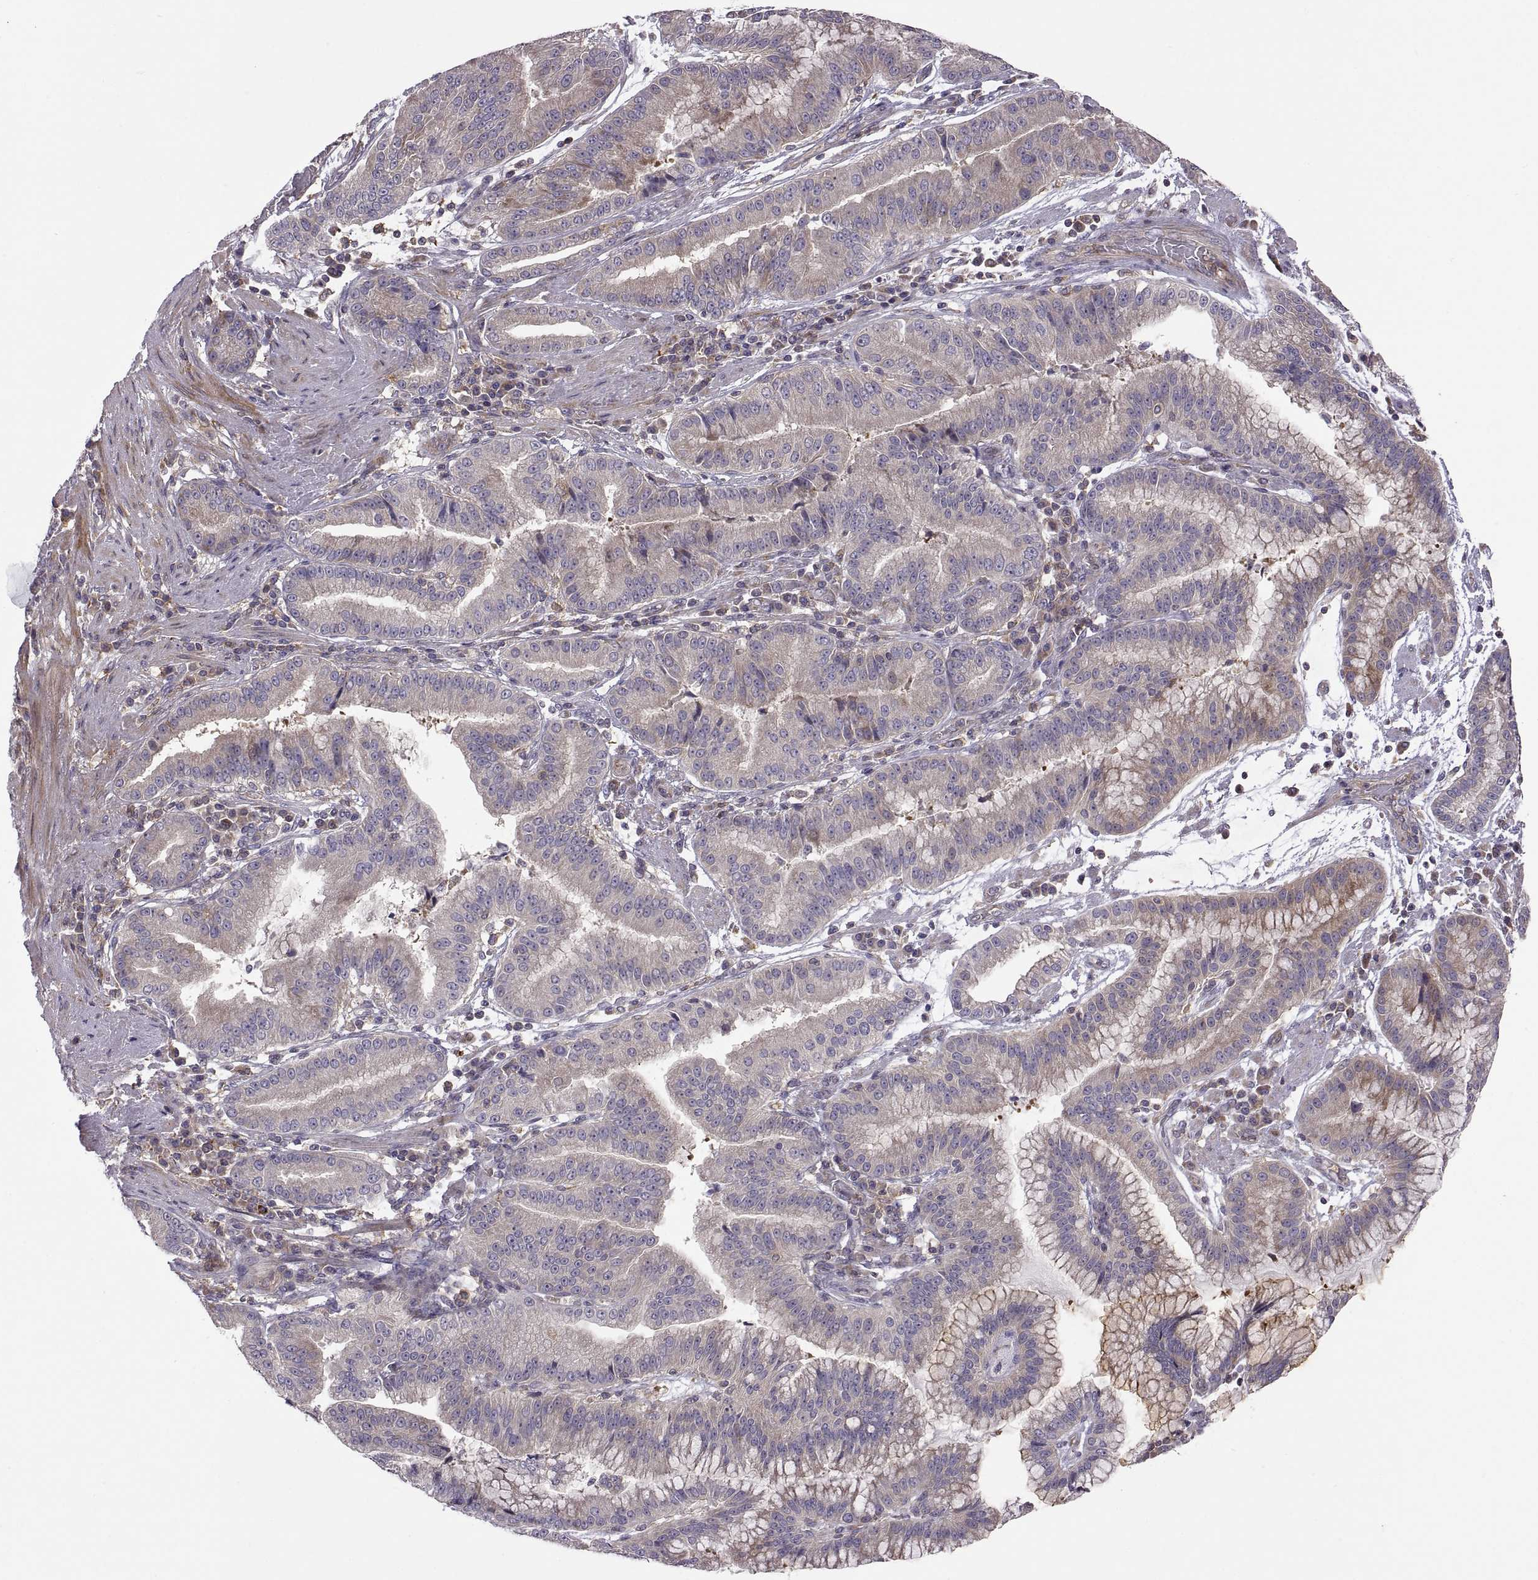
{"staining": {"intensity": "moderate", "quantity": "<25%", "location": "cytoplasmic/membranous"}, "tissue": "stomach cancer", "cell_type": "Tumor cells", "image_type": "cancer", "snomed": [{"axis": "morphology", "description": "Adenocarcinoma, NOS"}, {"axis": "topography", "description": "Stomach"}], "caption": "The photomicrograph demonstrates staining of stomach adenocarcinoma, revealing moderate cytoplasmic/membranous protein staining (brown color) within tumor cells.", "gene": "SPATA32", "patient": {"sex": "male", "age": 83}}